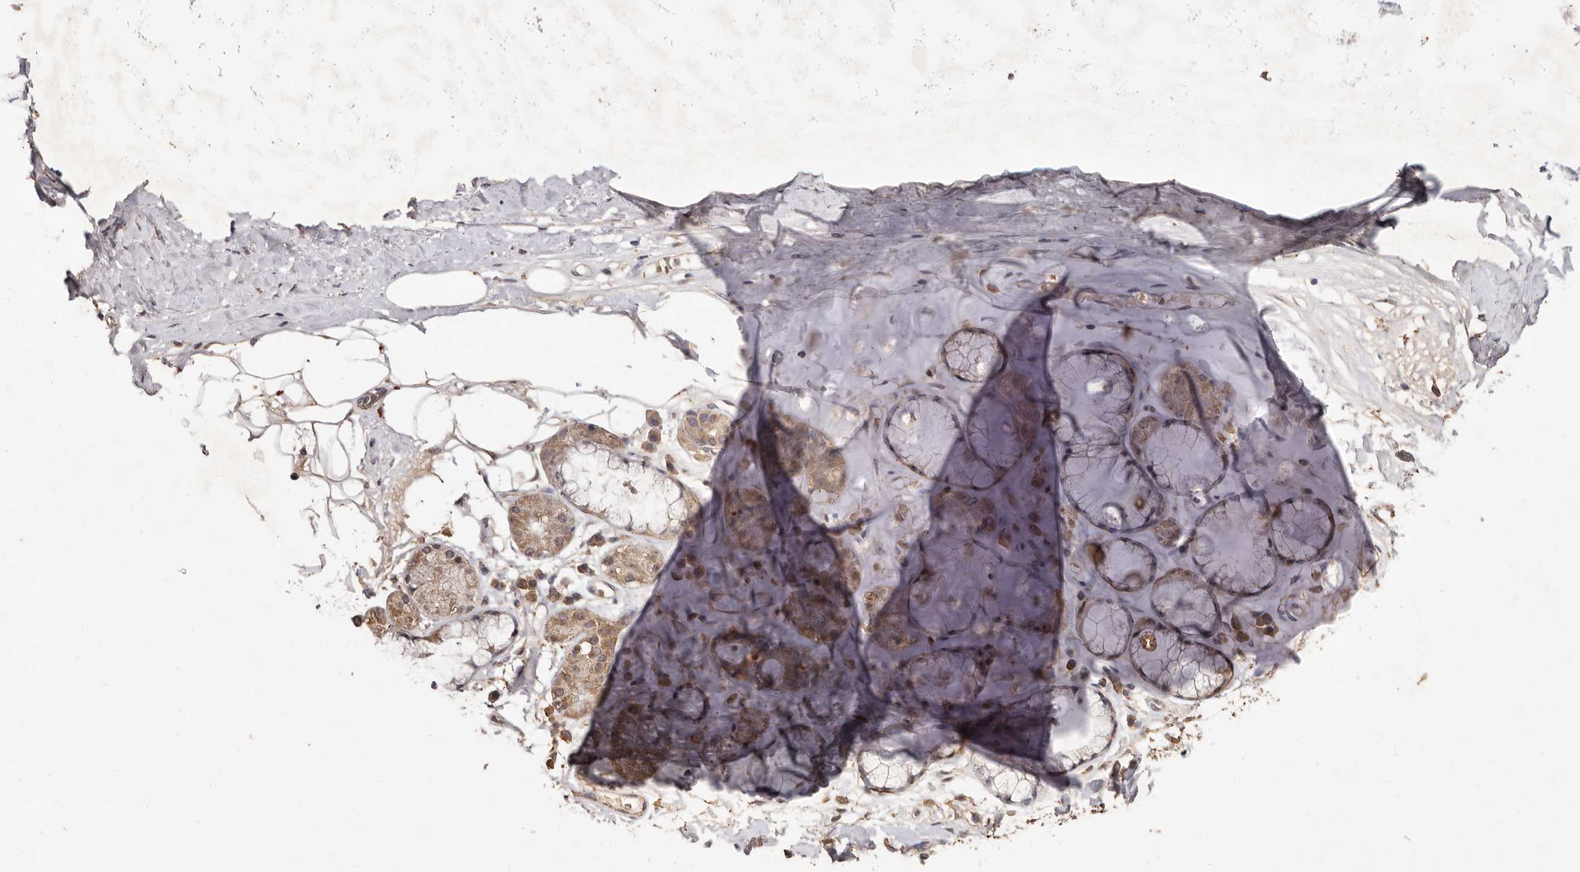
{"staining": {"intensity": "moderate", "quantity": "25%-75%", "location": "cytoplasmic/membranous"}, "tissue": "adipose tissue", "cell_type": "Adipocytes", "image_type": "normal", "snomed": [{"axis": "morphology", "description": "Normal tissue, NOS"}, {"axis": "topography", "description": "Cartilage tissue"}], "caption": "This is a histology image of immunohistochemistry (IHC) staining of benign adipose tissue, which shows moderate expression in the cytoplasmic/membranous of adipocytes.", "gene": "GRAMD2A", "patient": {"sex": "female", "age": 63}}